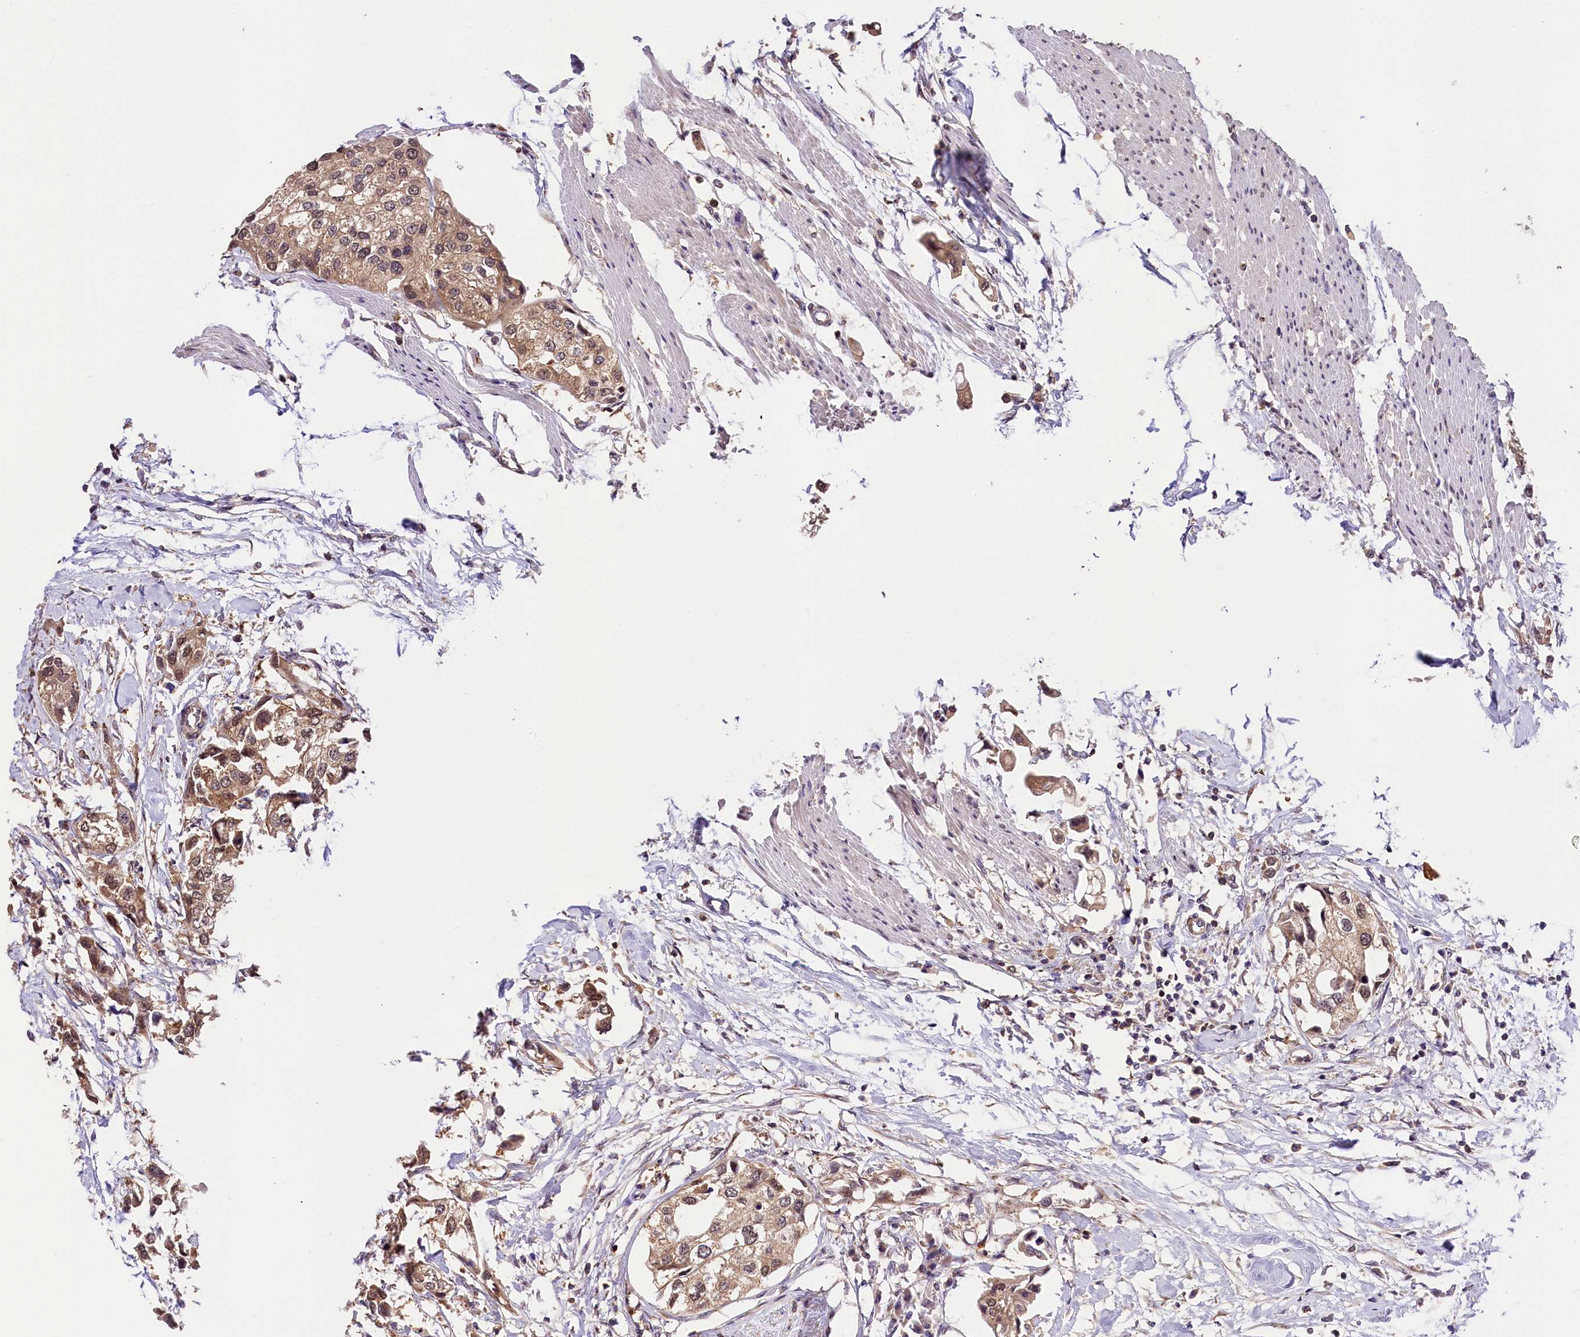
{"staining": {"intensity": "weak", "quantity": "25%-75%", "location": "cytoplasmic/membranous,nuclear"}, "tissue": "urothelial cancer", "cell_type": "Tumor cells", "image_type": "cancer", "snomed": [{"axis": "morphology", "description": "Urothelial carcinoma, High grade"}, {"axis": "topography", "description": "Urinary bladder"}], "caption": "A micrograph showing weak cytoplasmic/membranous and nuclear positivity in about 25%-75% of tumor cells in high-grade urothelial carcinoma, as visualized by brown immunohistochemical staining.", "gene": "CHORDC1", "patient": {"sex": "male", "age": 64}}